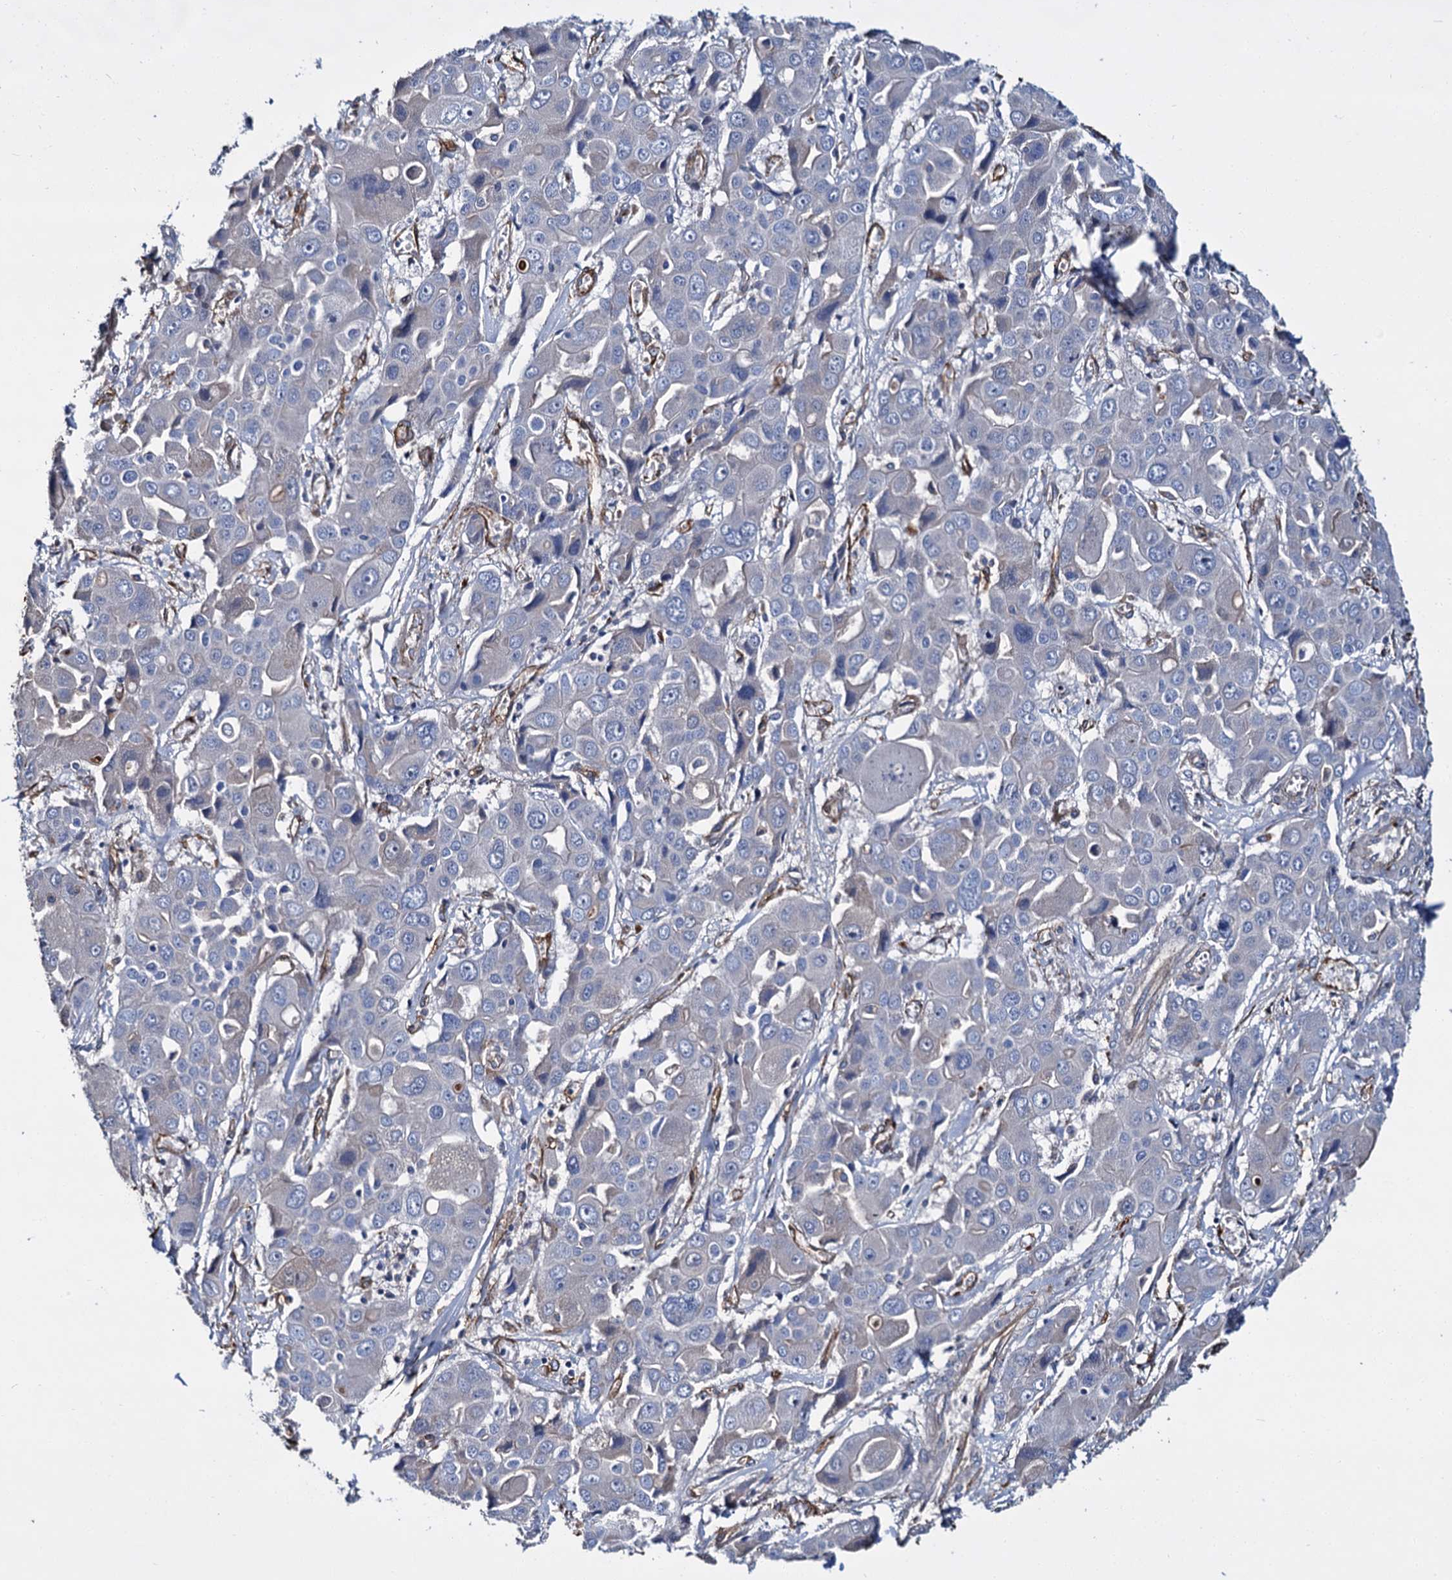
{"staining": {"intensity": "negative", "quantity": "none", "location": "none"}, "tissue": "liver cancer", "cell_type": "Tumor cells", "image_type": "cancer", "snomed": [{"axis": "morphology", "description": "Cholangiocarcinoma"}, {"axis": "topography", "description": "Liver"}], "caption": "This is an immunohistochemistry (IHC) histopathology image of liver cancer. There is no expression in tumor cells.", "gene": "CACNA1C", "patient": {"sex": "male", "age": 67}}